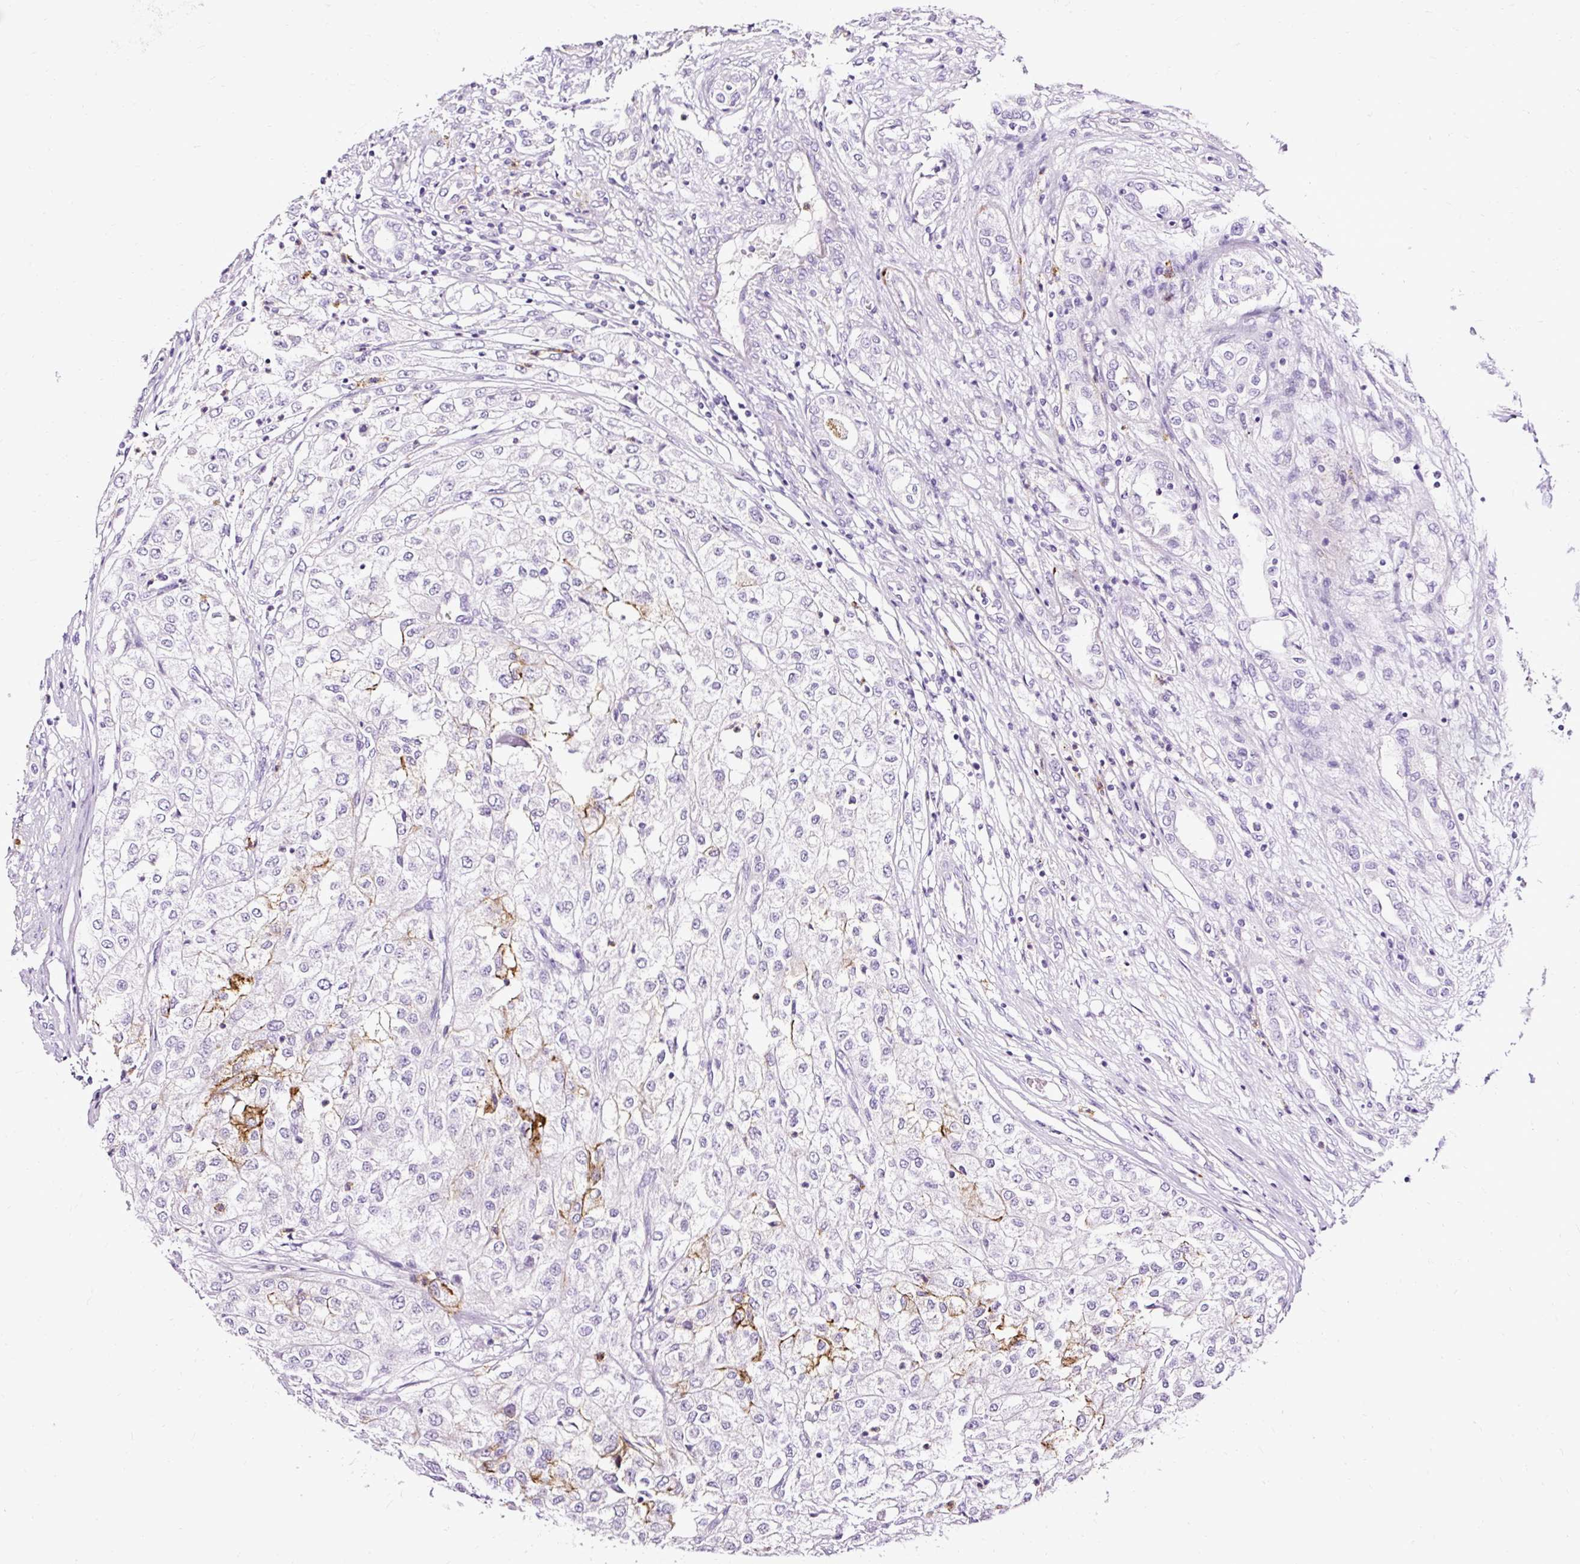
{"staining": {"intensity": "moderate", "quantity": "<25%", "location": "cytoplasmic/membranous"}, "tissue": "renal cancer", "cell_type": "Tumor cells", "image_type": "cancer", "snomed": [{"axis": "morphology", "description": "Adenocarcinoma, NOS"}, {"axis": "topography", "description": "Kidney"}], "caption": "This is a micrograph of IHC staining of renal cancer, which shows moderate staining in the cytoplasmic/membranous of tumor cells.", "gene": "SLC7A8", "patient": {"sex": "female", "age": 54}}